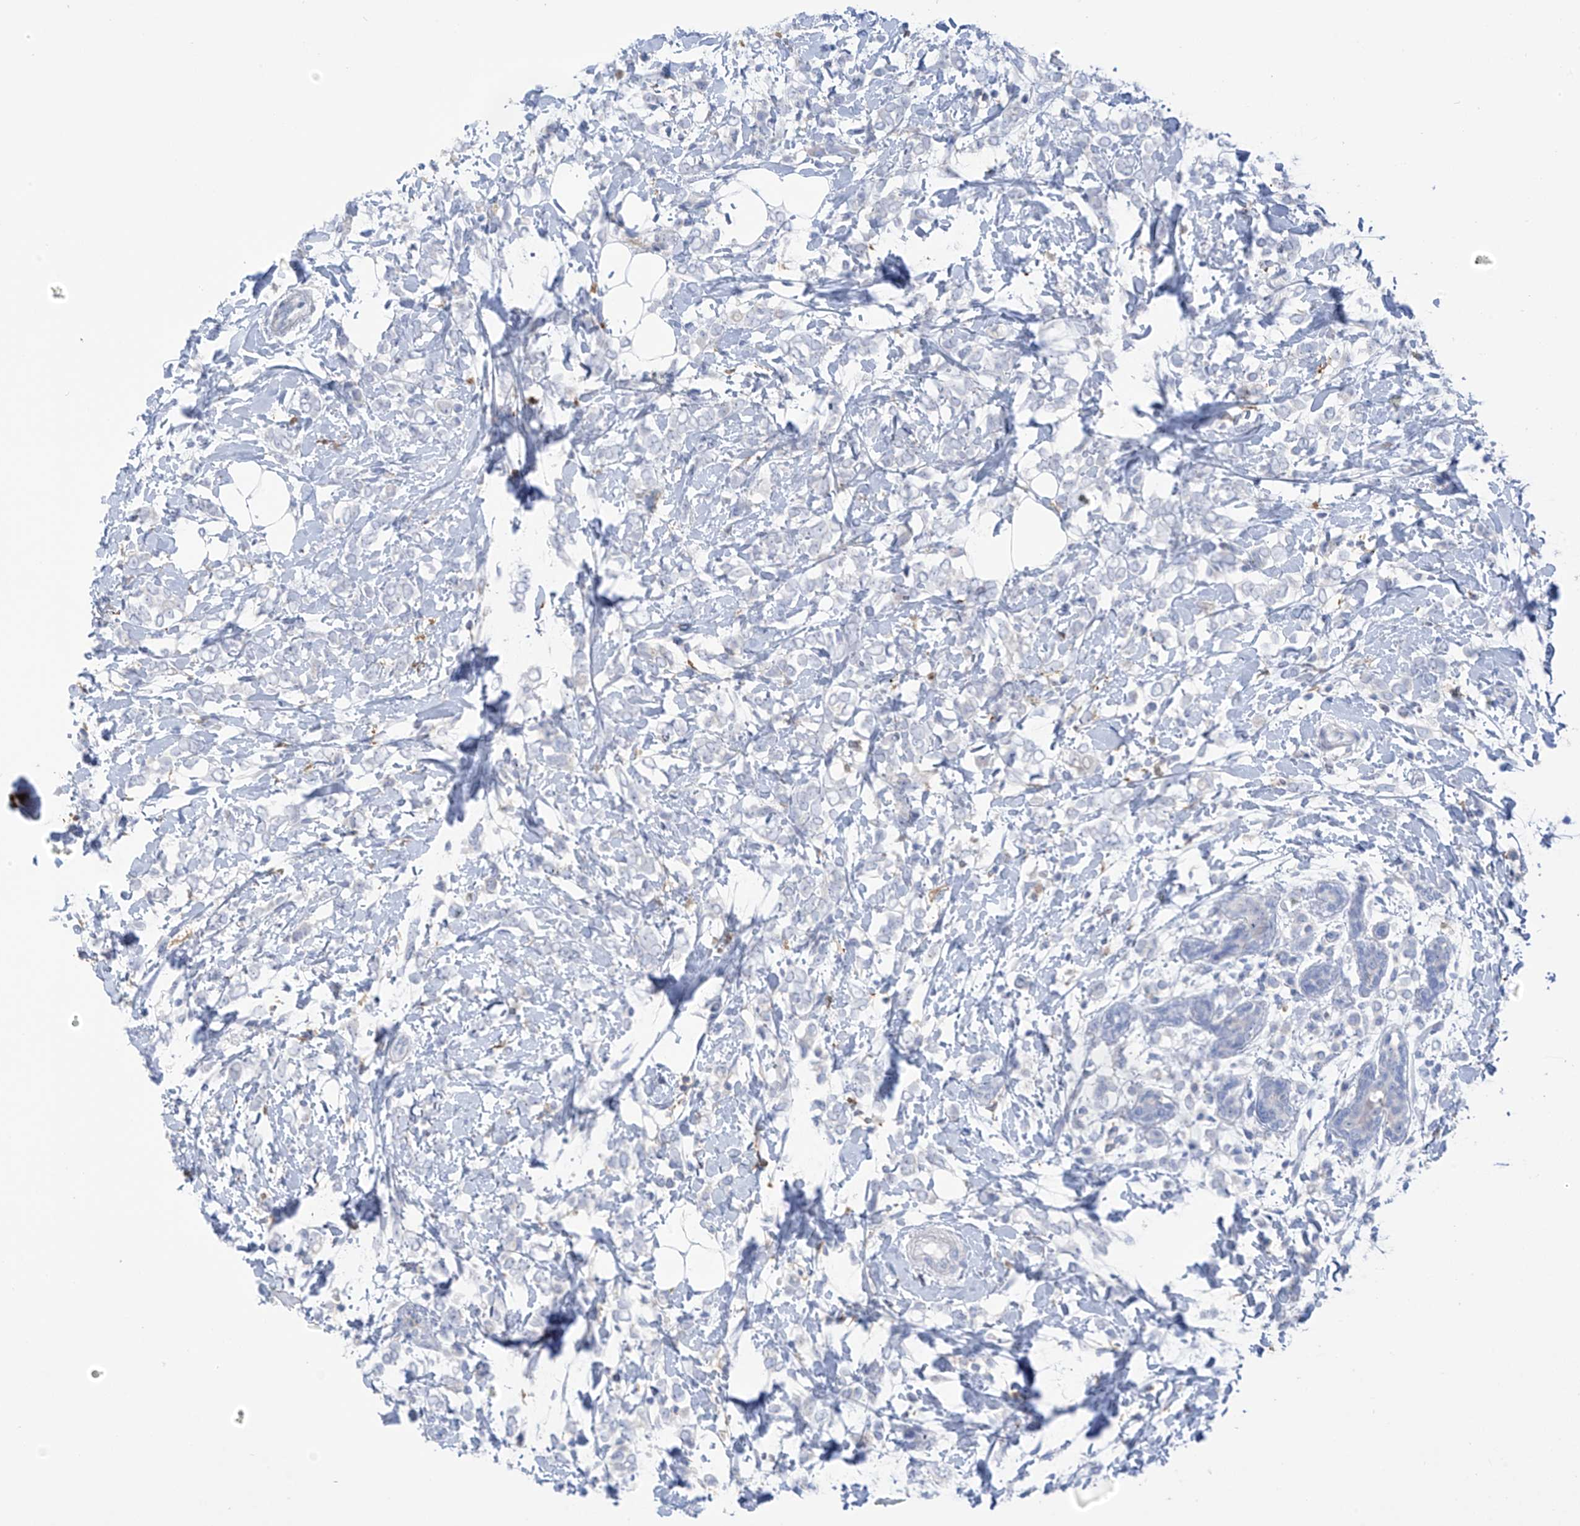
{"staining": {"intensity": "negative", "quantity": "none", "location": "none"}, "tissue": "breast cancer", "cell_type": "Tumor cells", "image_type": "cancer", "snomed": [{"axis": "morphology", "description": "Normal tissue, NOS"}, {"axis": "morphology", "description": "Lobular carcinoma"}, {"axis": "topography", "description": "Breast"}], "caption": "Tumor cells are negative for protein expression in human breast cancer.", "gene": "TRMT2B", "patient": {"sex": "female", "age": 47}}